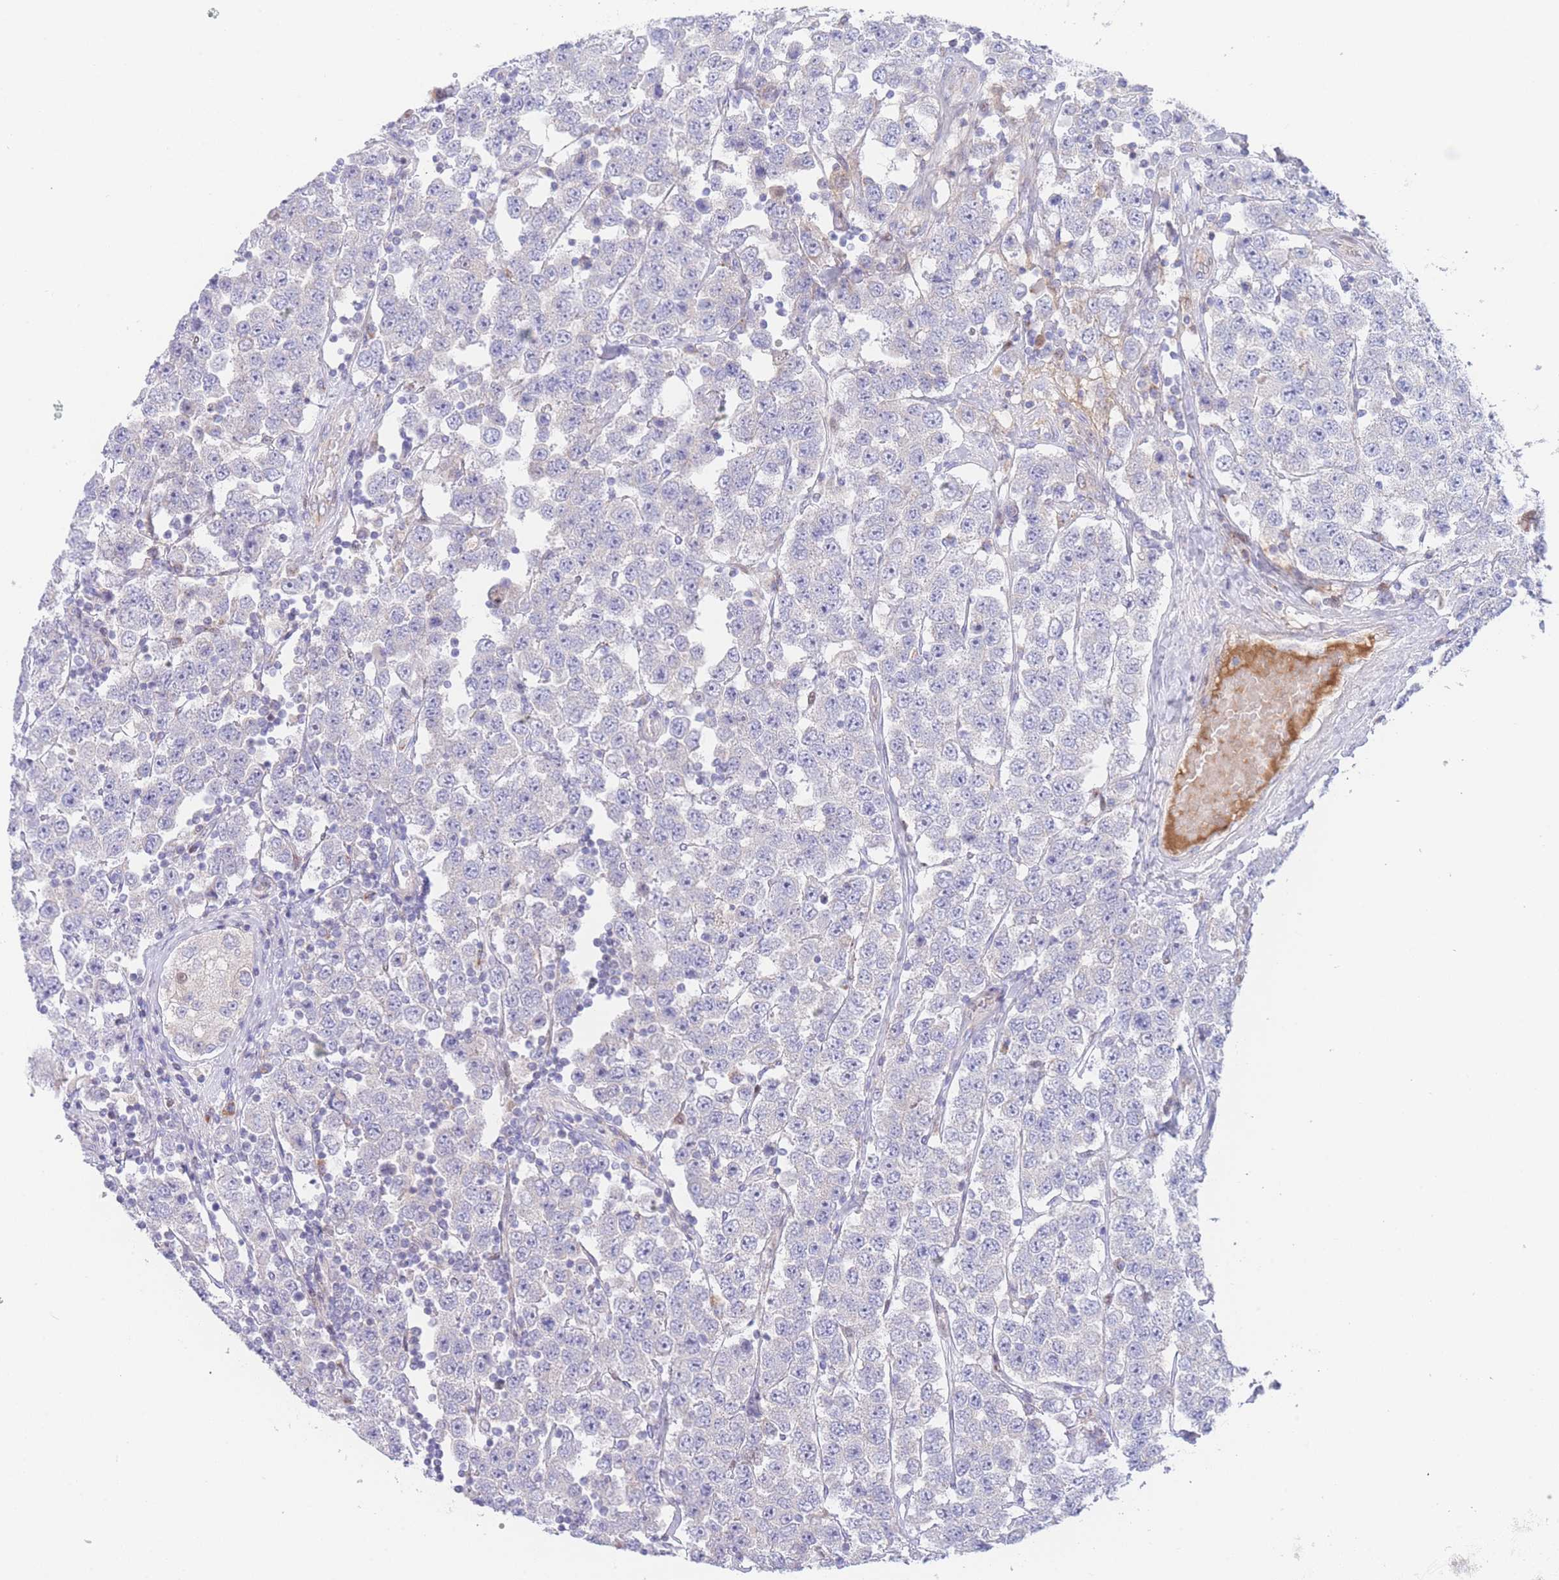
{"staining": {"intensity": "negative", "quantity": "none", "location": "none"}, "tissue": "testis cancer", "cell_type": "Tumor cells", "image_type": "cancer", "snomed": [{"axis": "morphology", "description": "Seminoma, NOS"}, {"axis": "topography", "description": "Testis"}], "caption": "A high-resolution photomicrograph shows IHC staining of testis seminoma, which shows no significant staining in tumor cells. The staining is performed using DAB (3,3'-diaminobenzidine) brown chromogen with nuclei counter-stained in using hematoxylin.", "gene": "GPAM", "patient": {"sex": "male", "age": 28}}